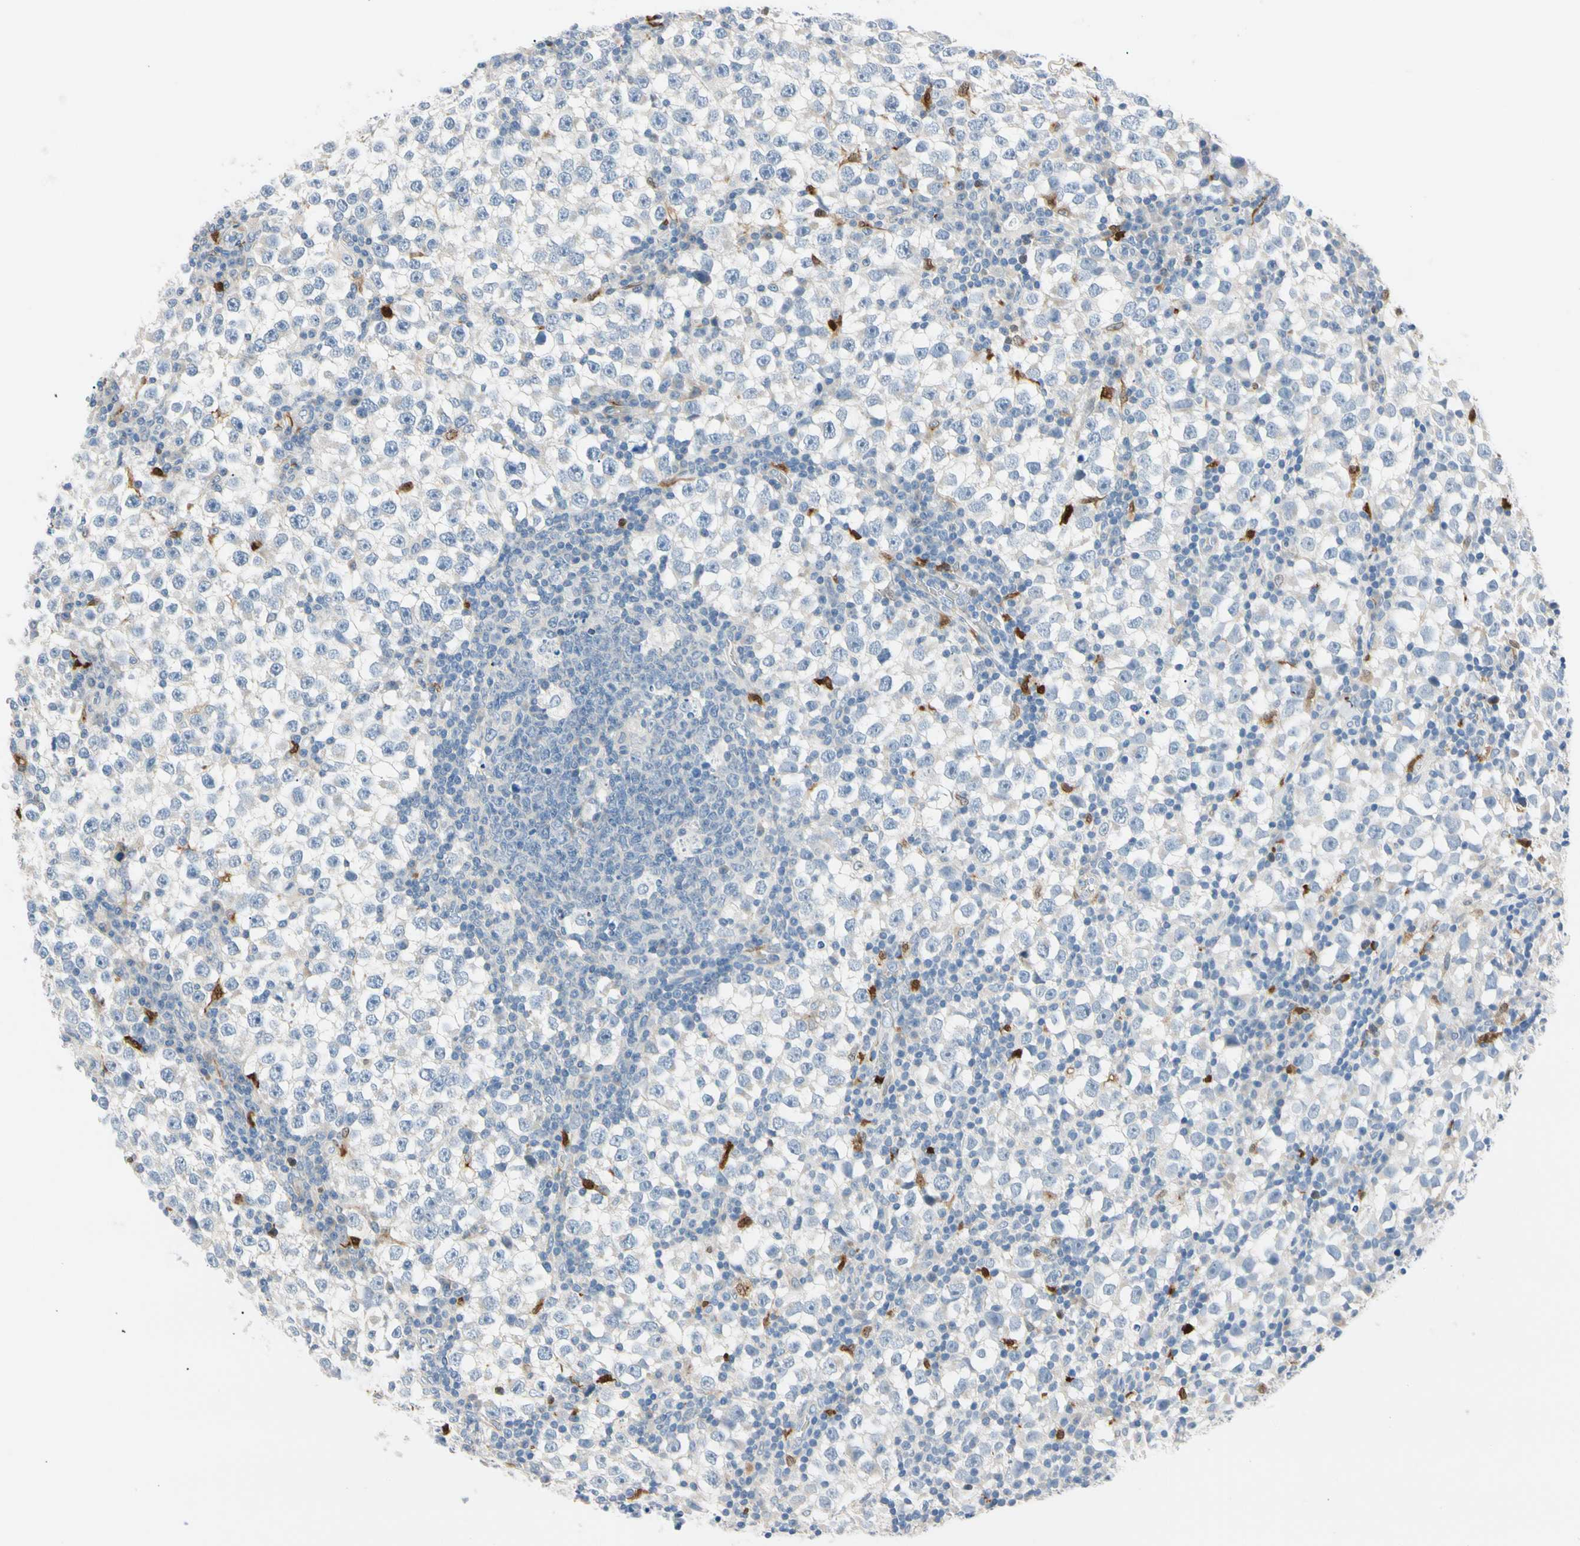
{"staining": {"intensity": "weak", "quantity": "<25%", "location": "cytoplasmic/membranous"}, "tissue": "testis cancer", "cell_type": "Tumor cells", "image_type": "cancer", "snomed": [{"axis": "morphology", "description": "Seminoma, NOS"}, {"axis": "topography", "description": "Testis"}], "caption": "The immunohistochemistry image has no significant expression in tumor cells of seminoma (testis) tissue.", "gene": "TRAF5", "patient": {"sex": "male", "age": 65}}